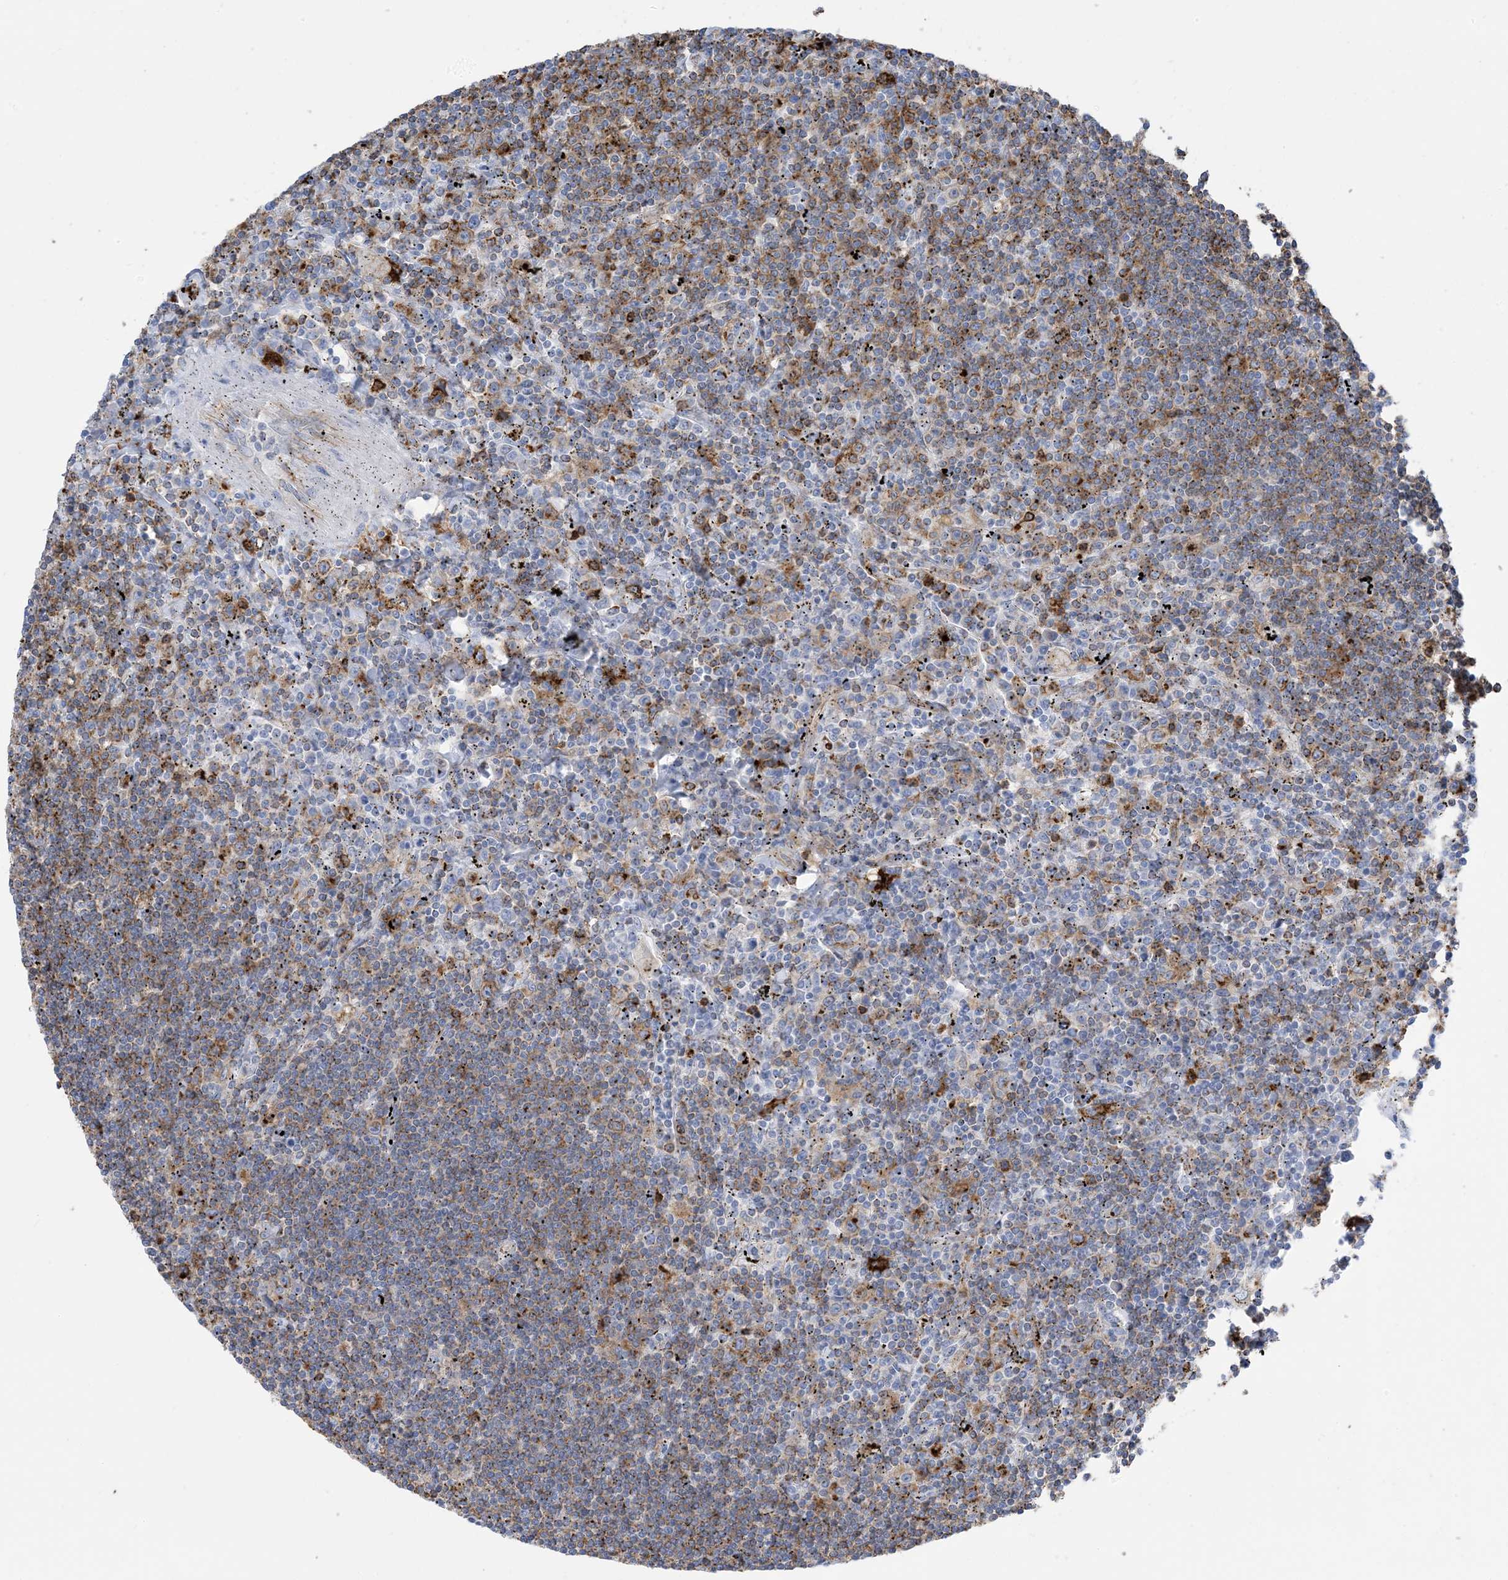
{"staining": {"intensity": "moderate", "quantity": "<25%", "location": "cytoplasmic/membranous"}, "tissue": "lymphoma", "cell_type": "Tumor cells", "image_type": "cancer", "snomed": [{"axis": "morphology", "description": "Malignant lymphoma, non-Hodgkin's type, Low grade"}, {"axis": "topography", "description": "Spleen"}], "caption": "A brown stain highlights moderate cytoplasmic/membranous positivity of a protein in human lymphoma tumor cells.", "gene": "DPH3", "patient": {"sex": "male", "age": 76}}